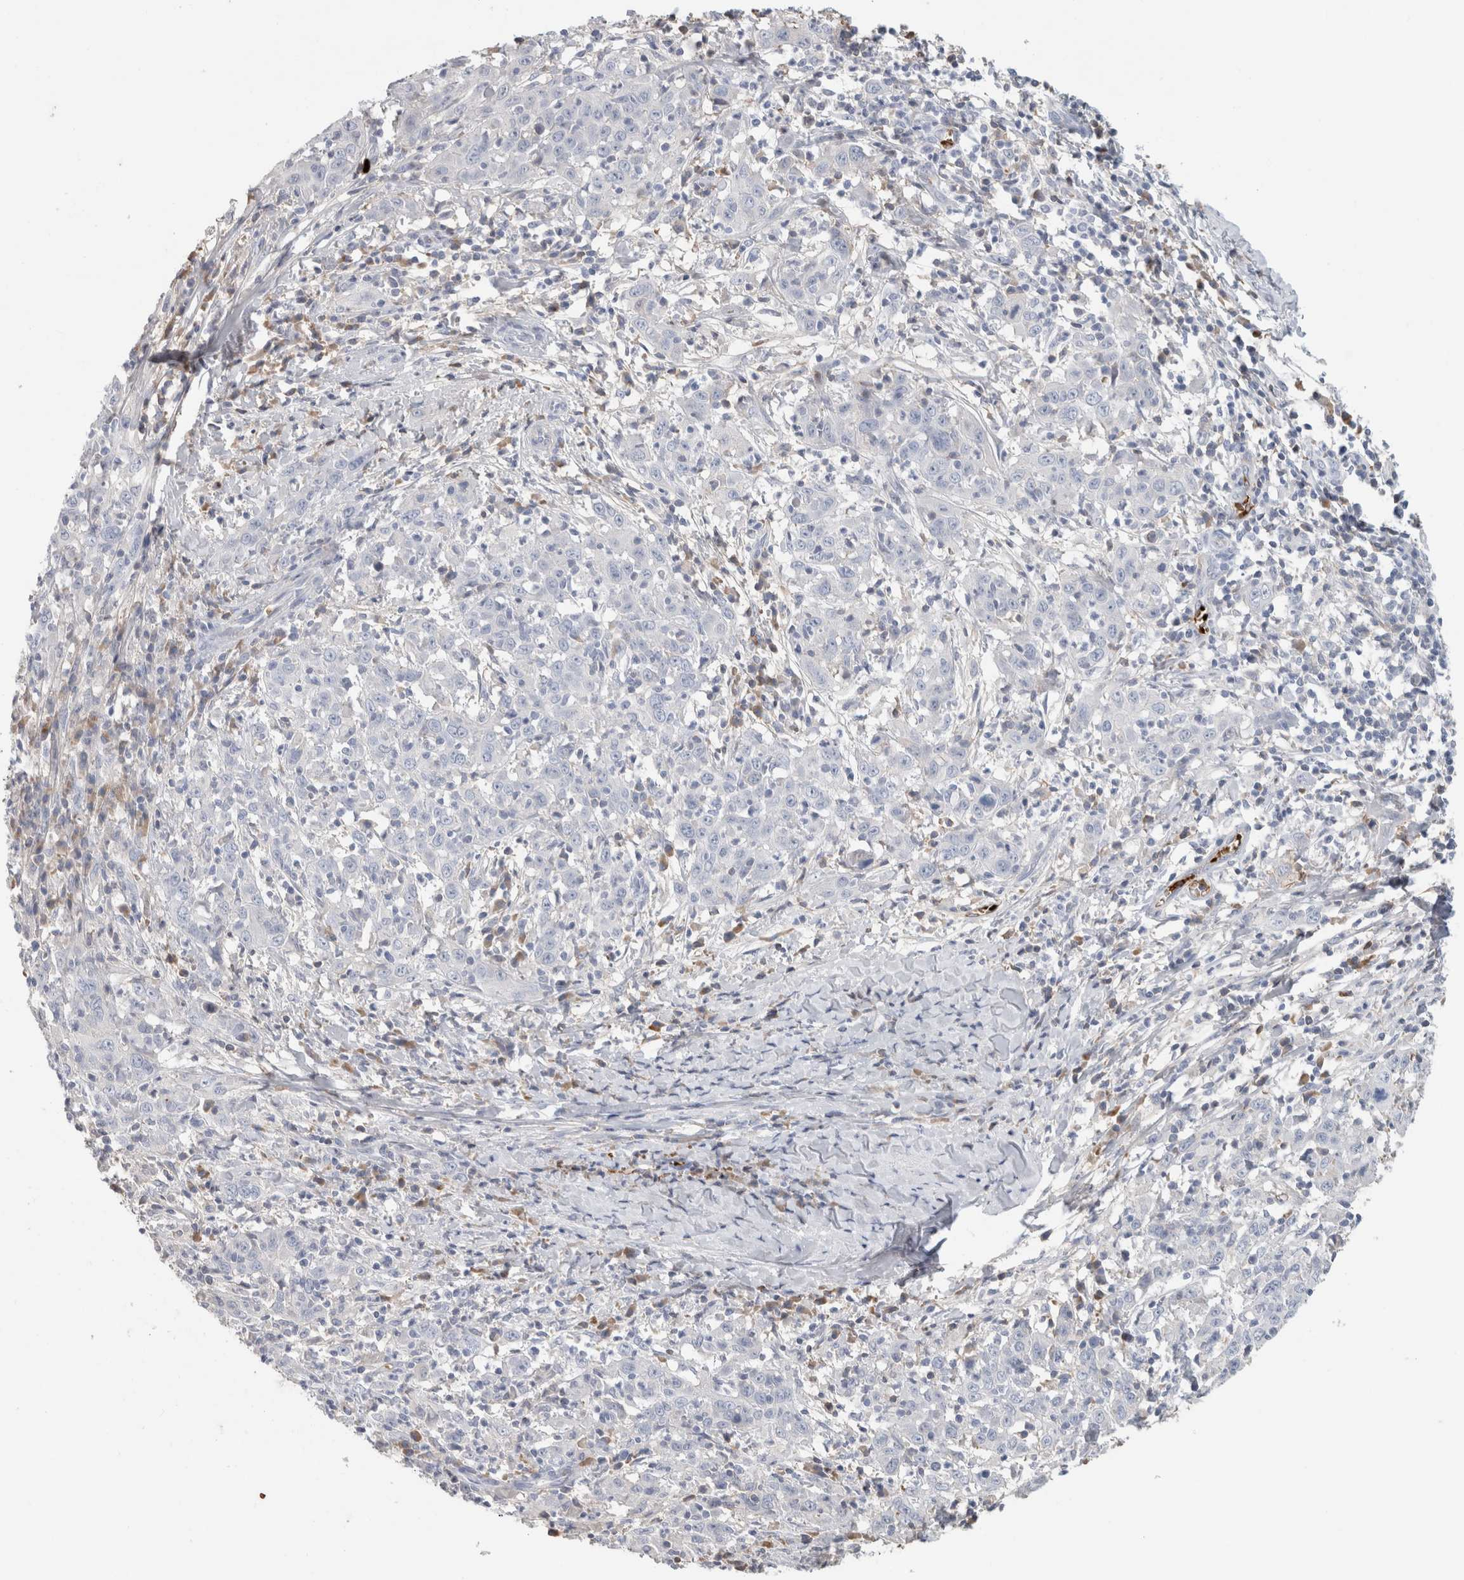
{"staining": {"intensity": "negative", "quantity": "none", "location": "none"}, "tissue": "cervical cancer", "cell_type": "Tumor cells", "image_type": "cancer", "snomed": [{"axis": "morphology", "description": "Squamous cell carcinoma, NOS"}, {"axis": "topography", "description": "Cervix"}], "caption": "Immunohistochemistry photomicrograph of neoplastic tissue: human cervical cancer stained with DAB exhibits no significant protein staining in tumor cells.", "gene": "CA1", "patient": {"sex": "female", "age": 46}}